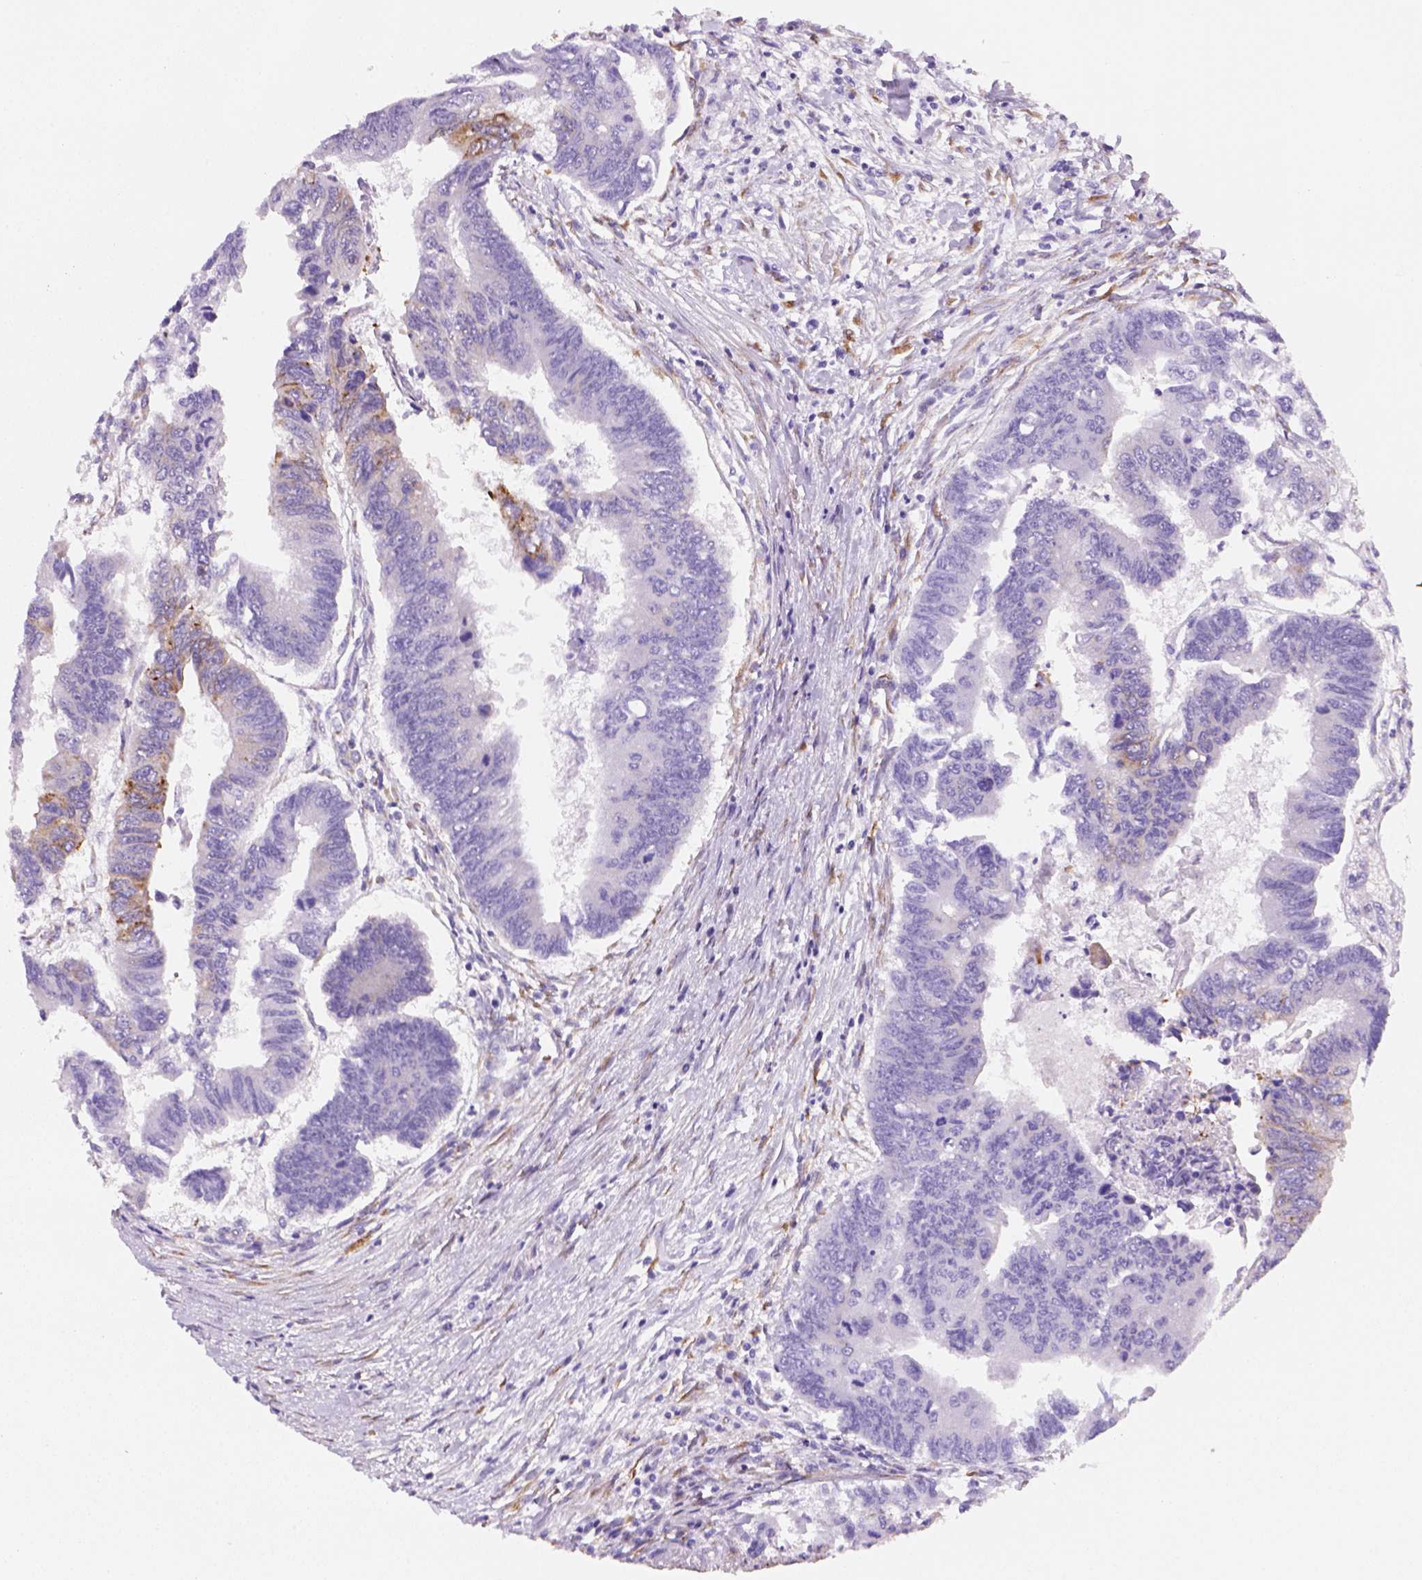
{"staining": {"intensity": "negative", "quantity": "none", "location": "none"}, "tissue": "colorectal cancer", "cell_type": "Tumor cells", "image_type": "cancer", "snomed": [{"axis": "morphology", "description": "Adenocarcinoma, NOS"}, {"axis": "topography", "description": "Colon"}], "caption": "Colorectal cancer (adenocarcinoma) was stained to show a protein in brown. There is no significant expression in tumor cells.", "gene": "CES2", "patient": {"sex": "female", "age": 65}}